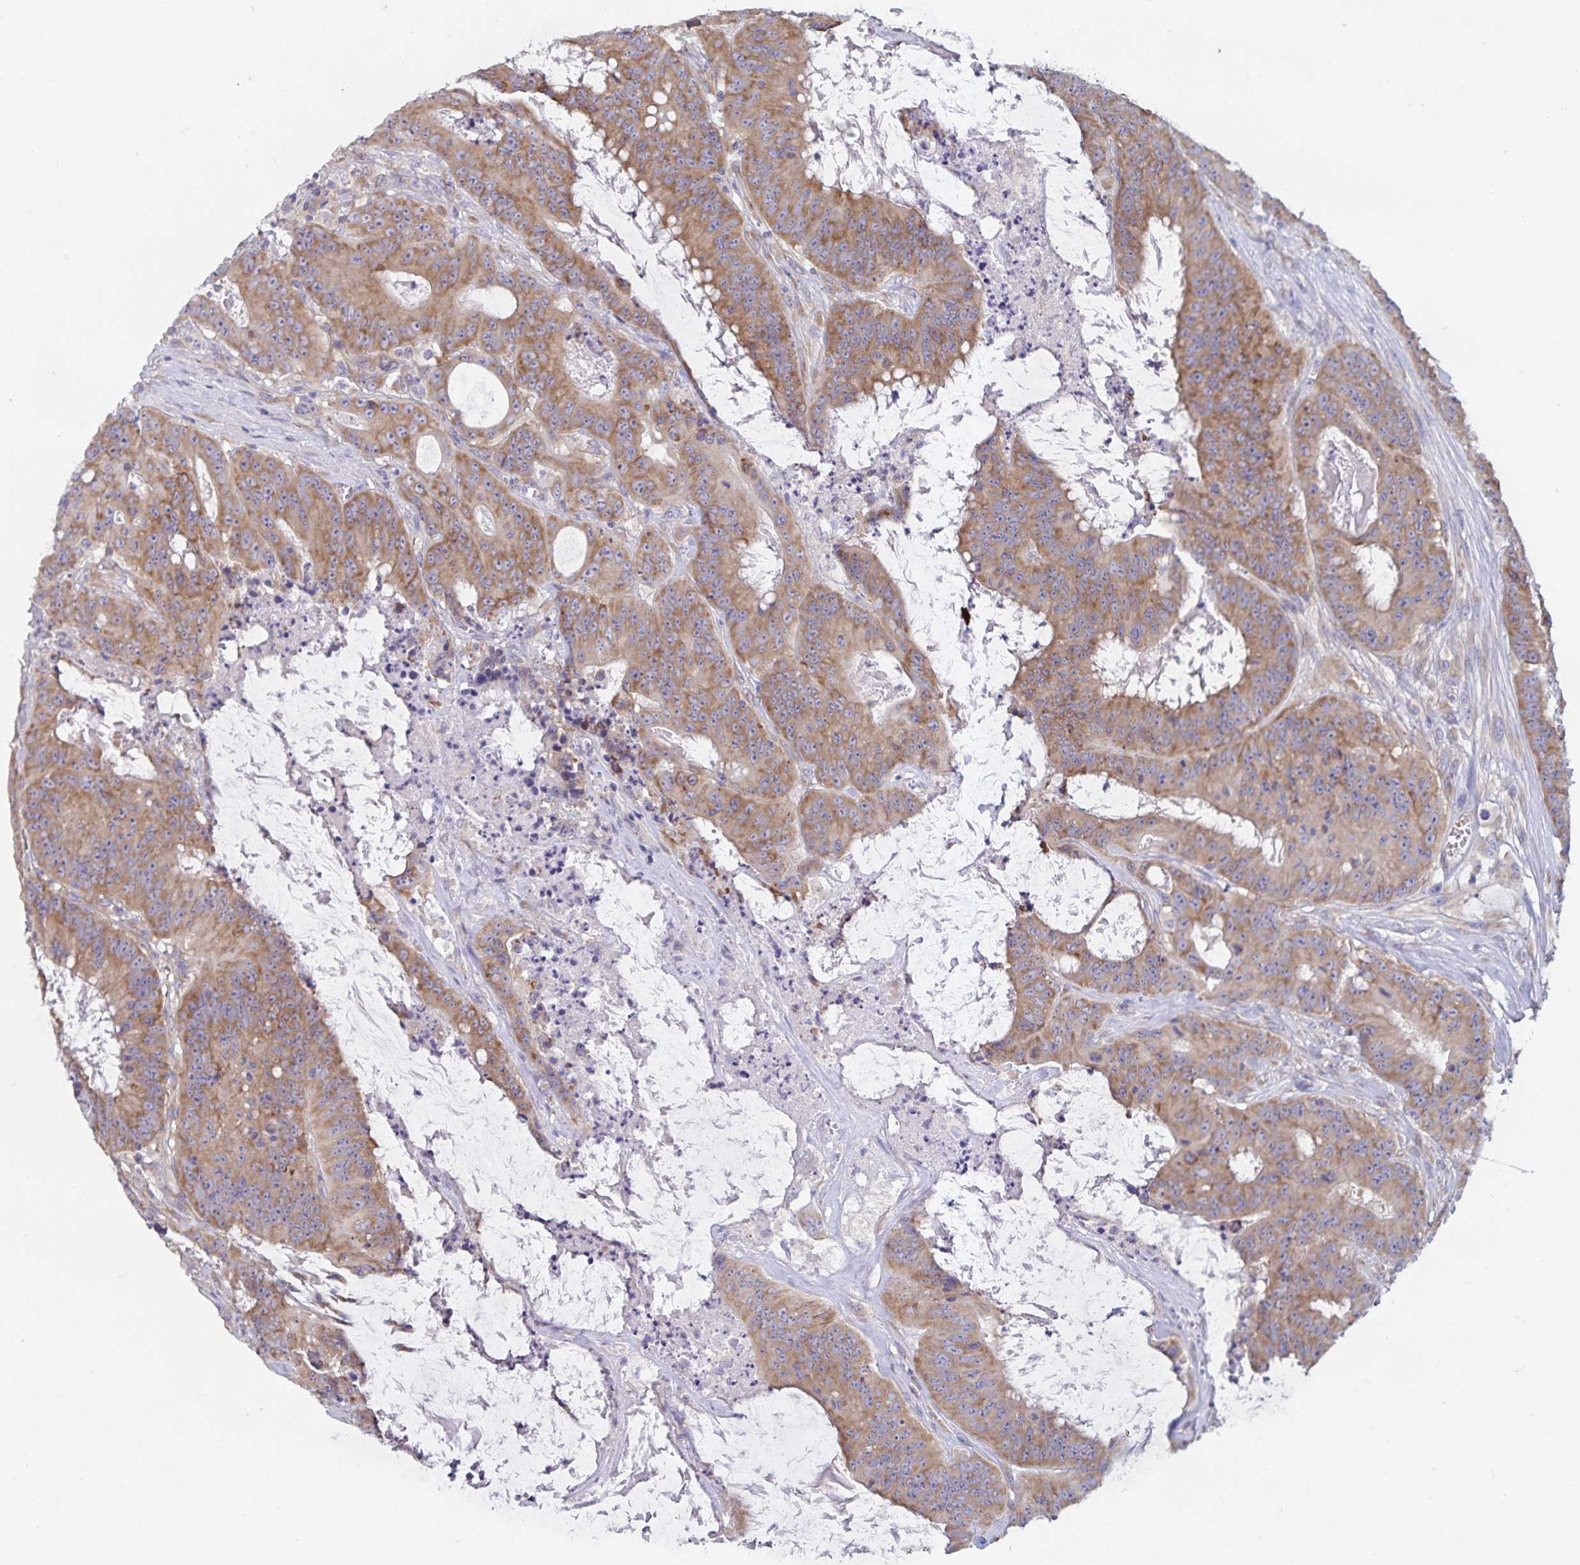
{"staining": {"intensity": "moderate", "quantity": ">75%", "location": "cytoplasmic/membranous"}, "tissue": "colorectal cancer", "cell_type": "Tumor cells", "image_type": "cancer", "snomed": [{"axis": "morphology", "description": "Adenocarcinoma, NOS"}, {"axis": "topography", "description": "Colon"}], "caption": "IHC histopathology image of neoplastic tissue: colorectal cancer stained using immunohistochemistry exhibits medium levels of moderate protein expression localized specifically in the cytoplasmic/membranous of tumor cells, appearing as a cytoplasmic/membranous brown color.", "gene": "FAM120A", "patient": {"sex": "male", "age": 33}}